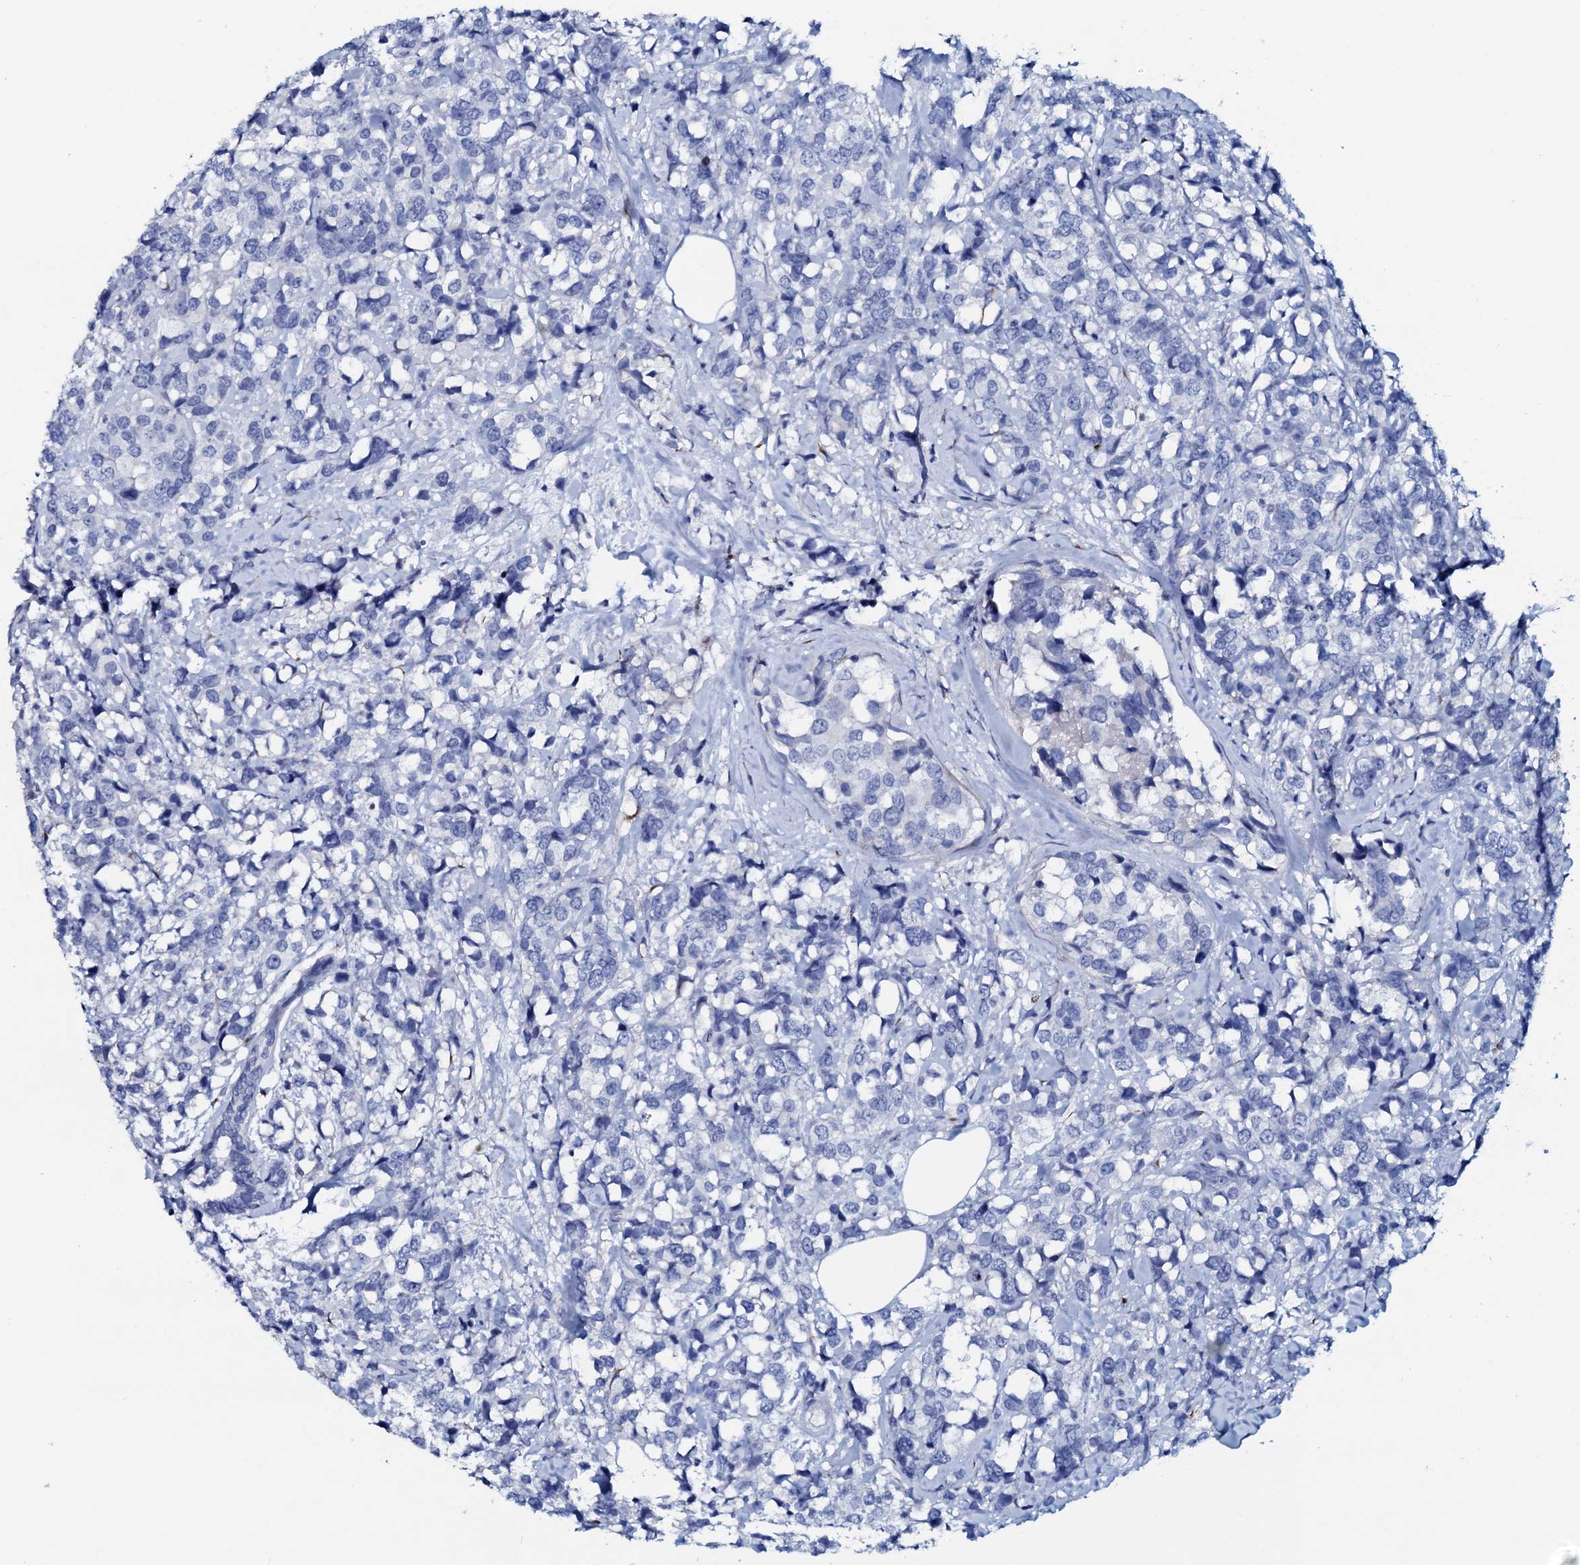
{"staining": {"intensity": "negative", "quantity": "none", "location": "none"}, "tissue": "breast cancer", "cell_type": "Tumor cells", "image_type": "cancer", "snomed": [{"axis": "morphology", "description": "Lobular carcinoma"}, {"axis": "topography", "description": "Breast"}], "caption": "The immunohistochemistry (IHC) micrograph has no significant positivity in tumor cells of breast cancer tissue. (DAB (3,3'-diaminobenzidine) immunohistochemistry with hematoxylin counter stain).", "gene": "AMER2", "patient": {"sex": "female", "age": 59}}